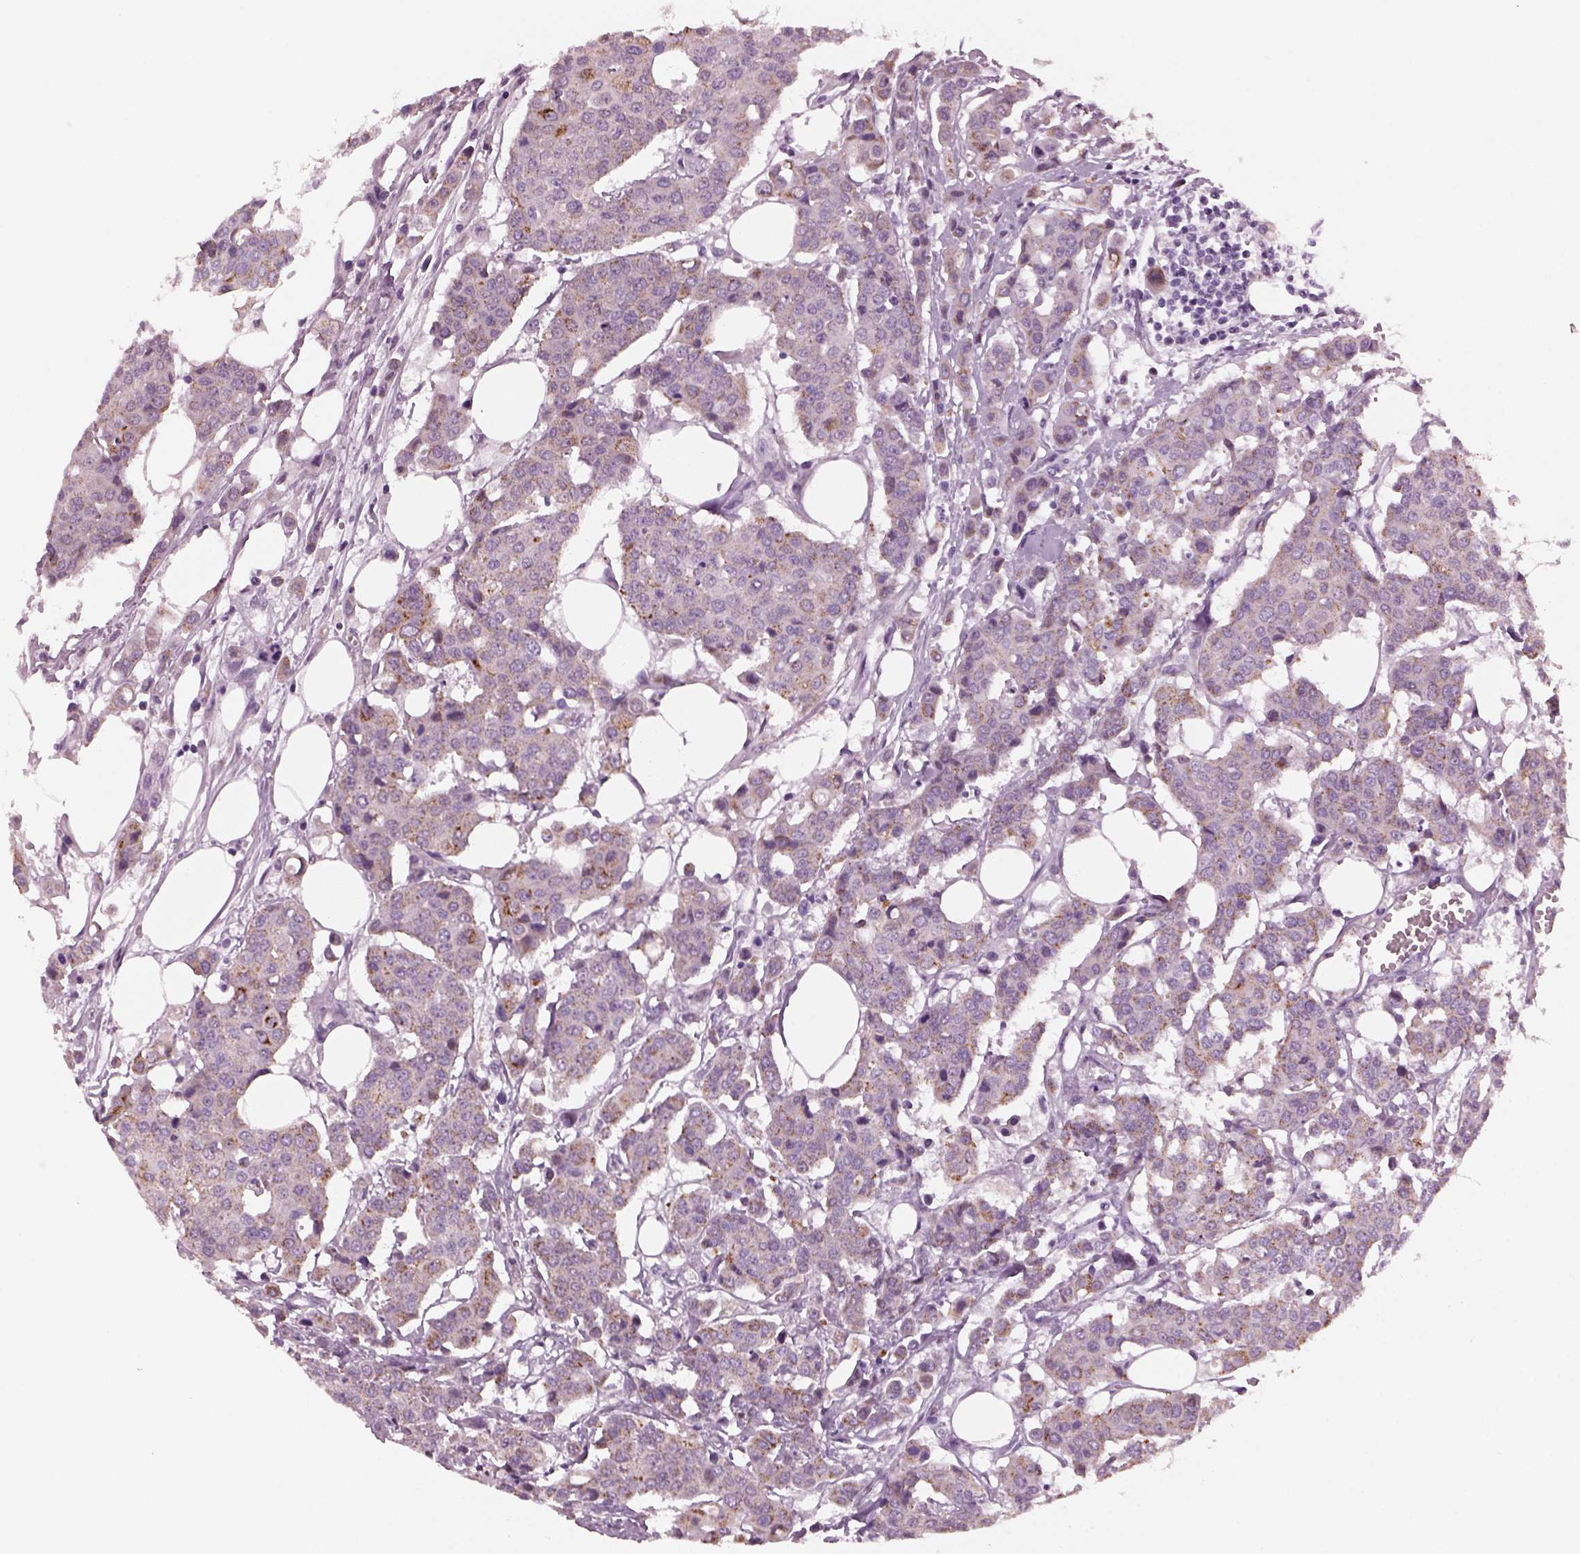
{"staining": {"intensity": "moderate", "quantity": "<25%", "location": "cytoplasmic/membranous"}, "tissue": "carcinoid", "cell_type": "Tumor cells", "image_type": "cancer", "snomed": [{"axis": "morphology", "description": "Carcinoid, malignant, NOS"}, {"axis": "topography", "description": "Colon"}], "caption": "Protein analysis of carcinoid (malignant) tissue exhibits moderate cytoplasmic/membranous staining in about <25% of tumor cells. Ihc stains the protein of interest in brown and the nuclei are stained blue.", "gene": "PRR9", "patient": {"sex": "male", "age": 81}}